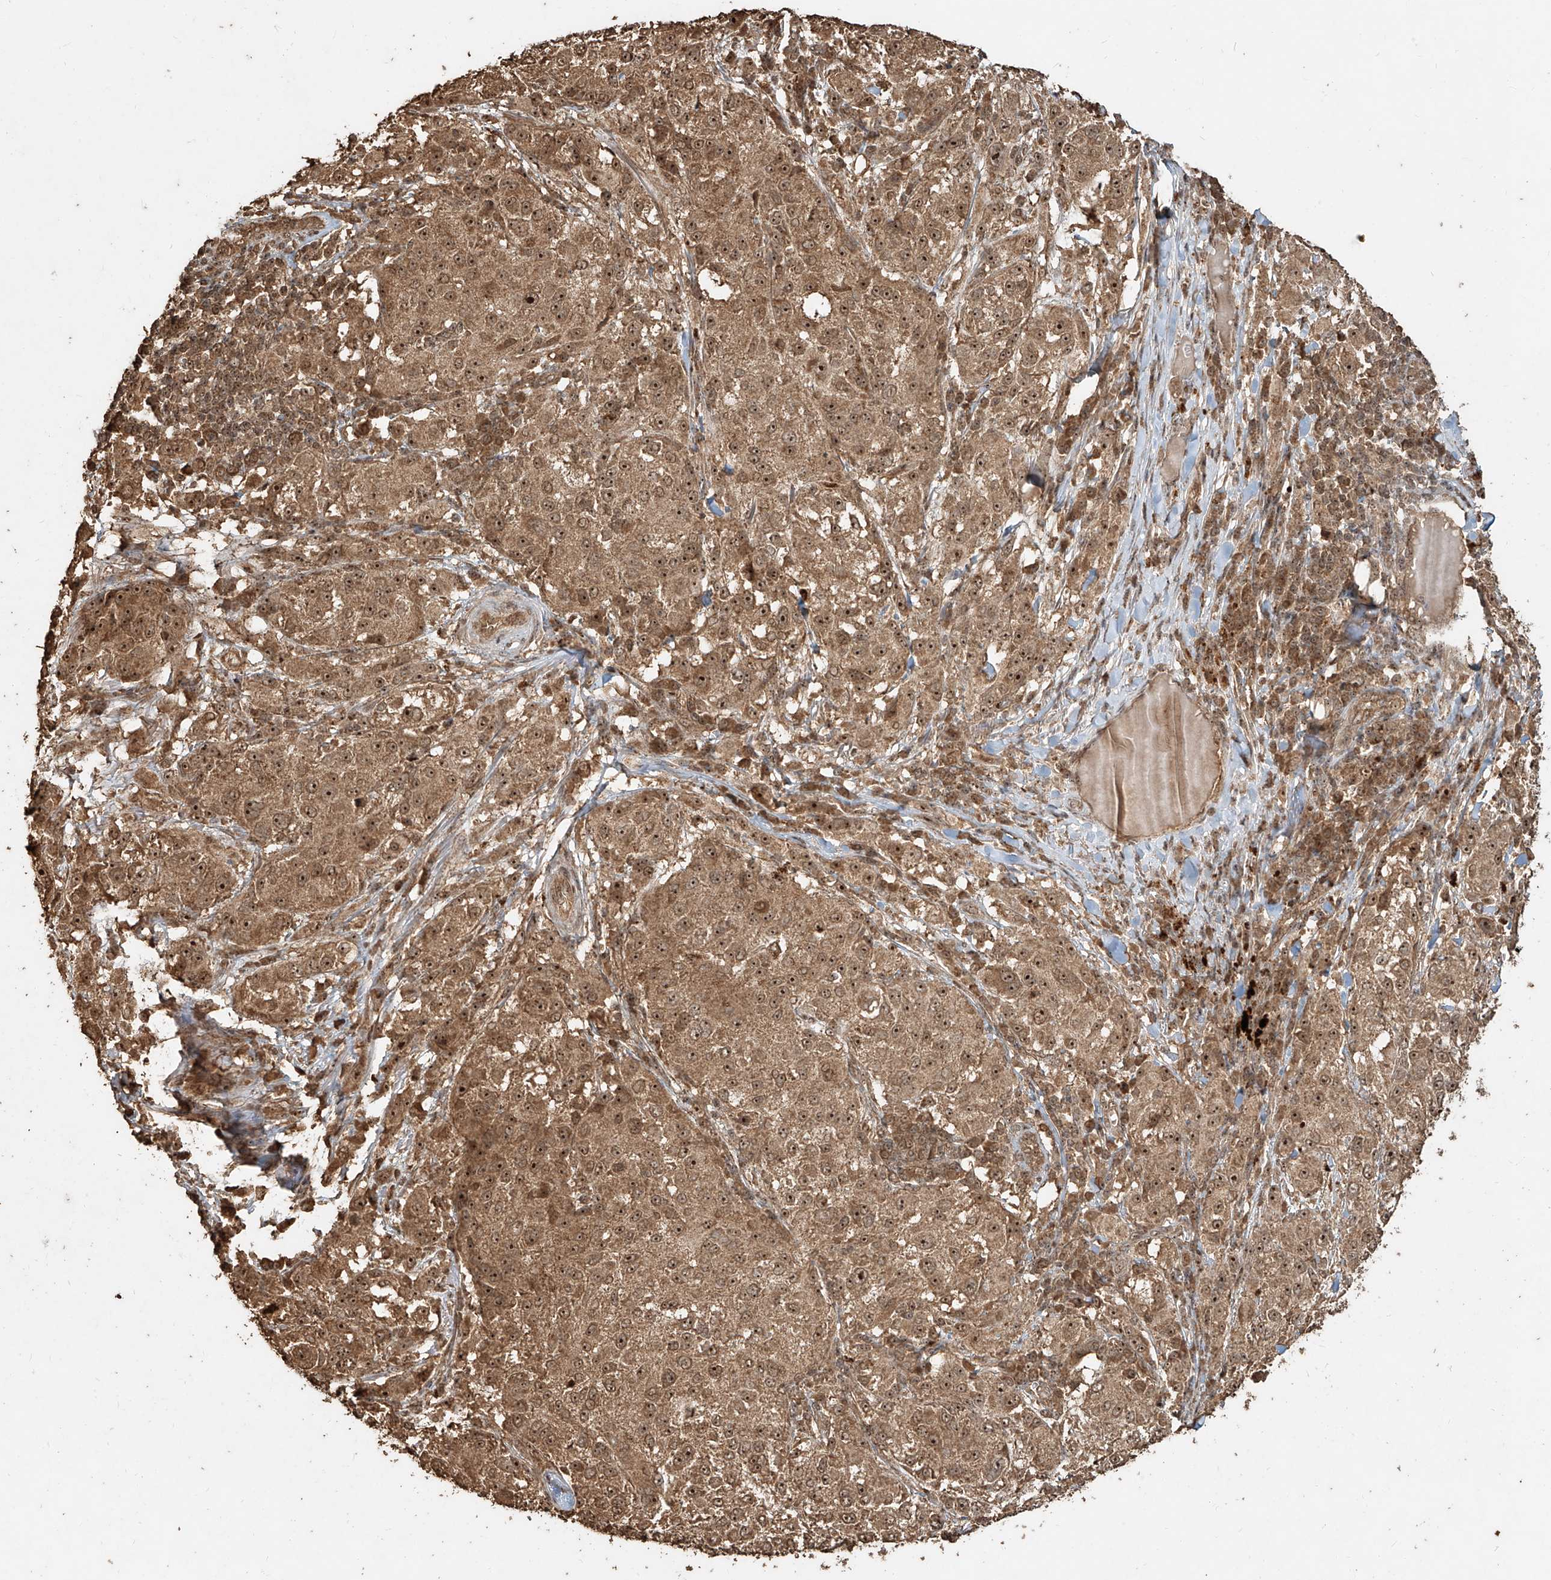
{"staining": {"intensity": "moderate", "quantity": ">75%", "location": "cytoplasmic/membranous,nuclear"}, "tissue": "melanoma", "cell_type": "Tumor cells", "image_type": "cancer", "snomed": [{"axis": "morphology", "description": "Necrosis, NOS"}, {"axis": "morphology", "description": "Malignant melanoma, NOS"}, {"axis": "topography", "description": "Skin"}], "caption": "Protein expression analysis of human melanoma reveals moderate cytoplasmic/membranous and nuclear staining in about >75% of tumor cells.", "gene": "ZNF660", "patient": {"sex": "female", "age": 87}}